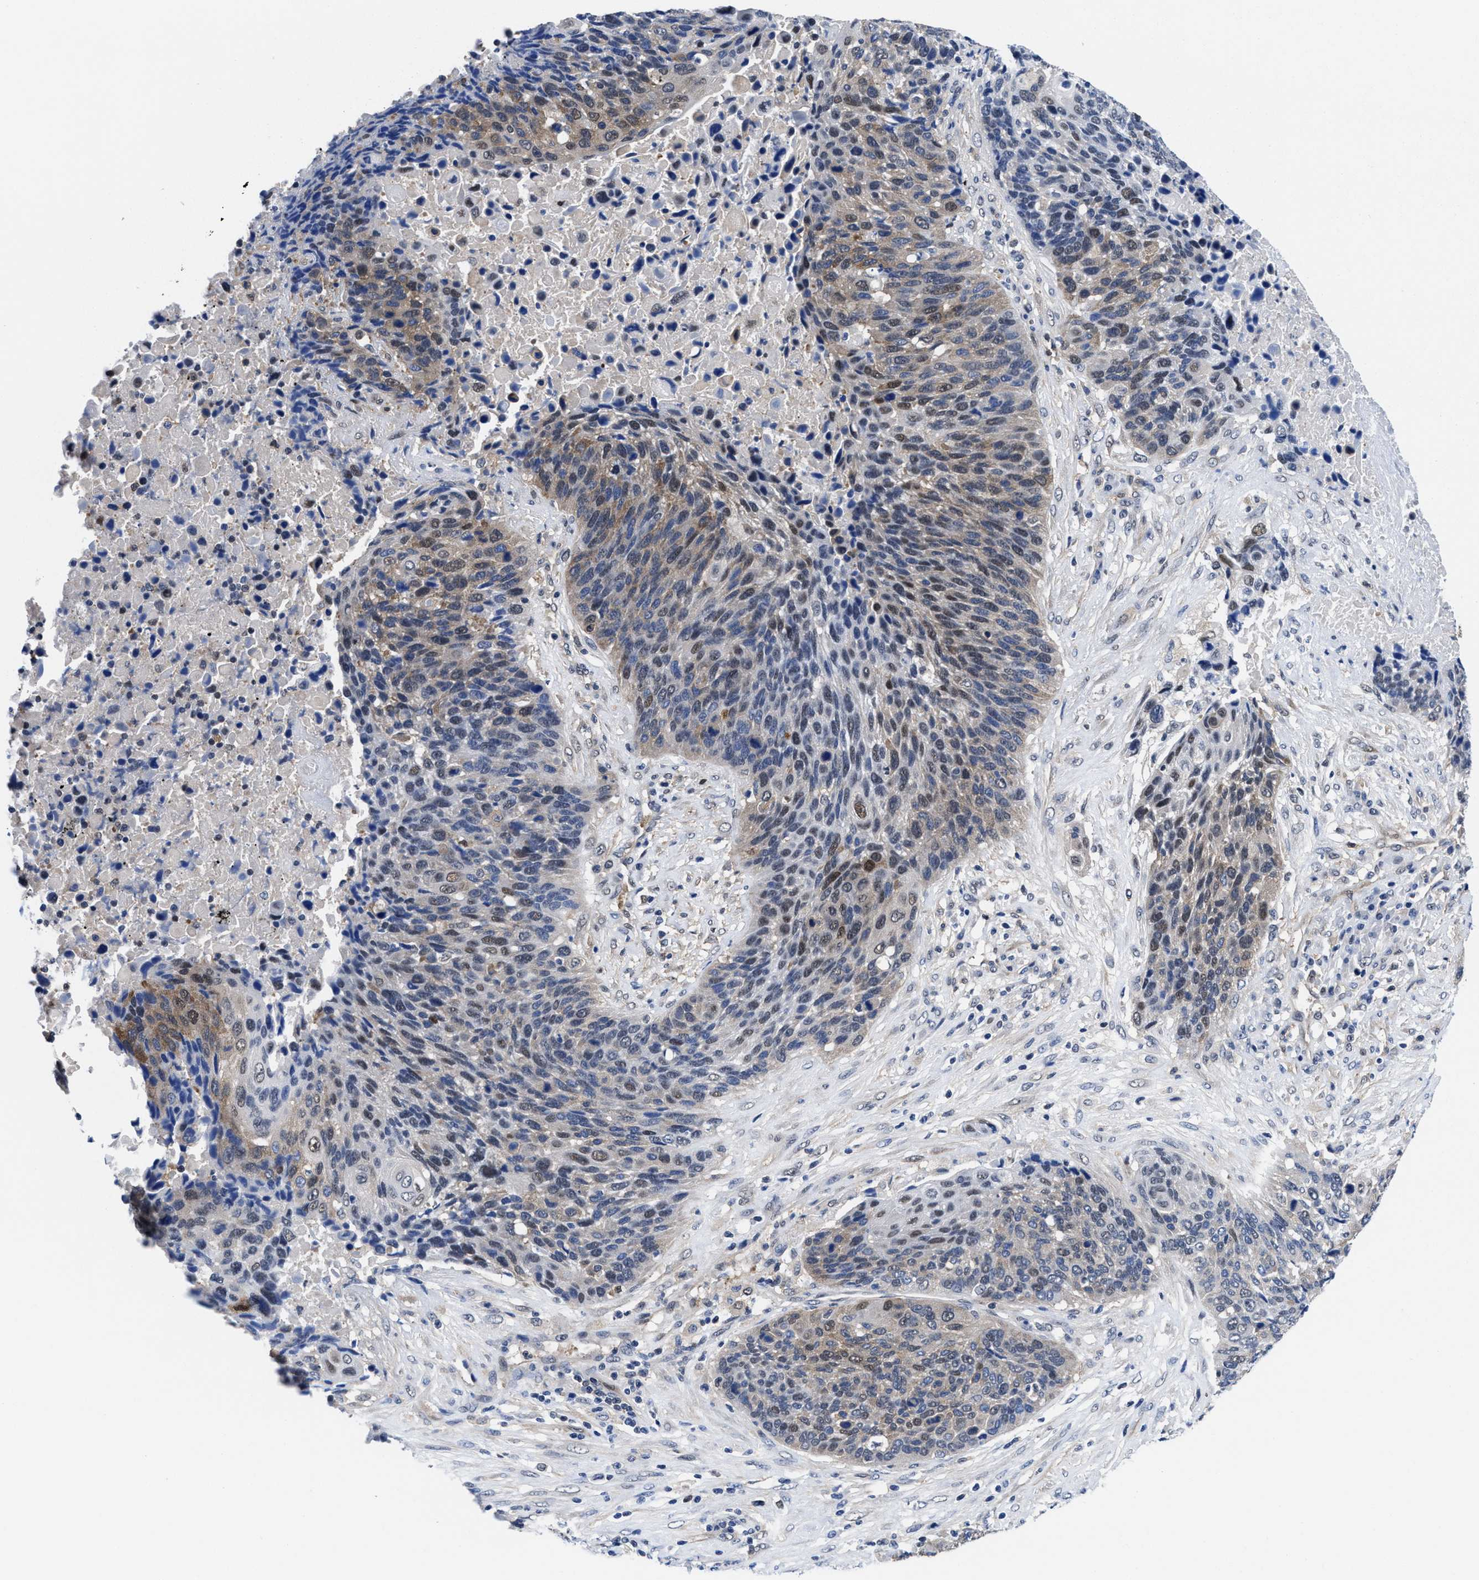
{"staining": {"intensity": "moderate", "quantity": "<25%", "location": "cytoplasmic/membranous,nuclear"}, "tissue": "lung cancer", "cell_type": "Tumor cells", "image_type": "cancer", "snomed": [{"axis": "morphology", "description": "Squamous cell carcinoma, NOS"}, {"axis": "topography", "description": "Lung"}], "caption": "High-magnification brightfield microscopy of lung cancer (squamous cell carcinoma) stained with DAB (3,3'-diaminobenzidine) (brown) and counterstained with hematoxylin (blue). tumor cells exhibit moderate cytoplasmic/membranous and nuclear expression is identified in about<25% of cells.", "gene": "ACLY", "patient": {"sex": "male", "age": 66}}